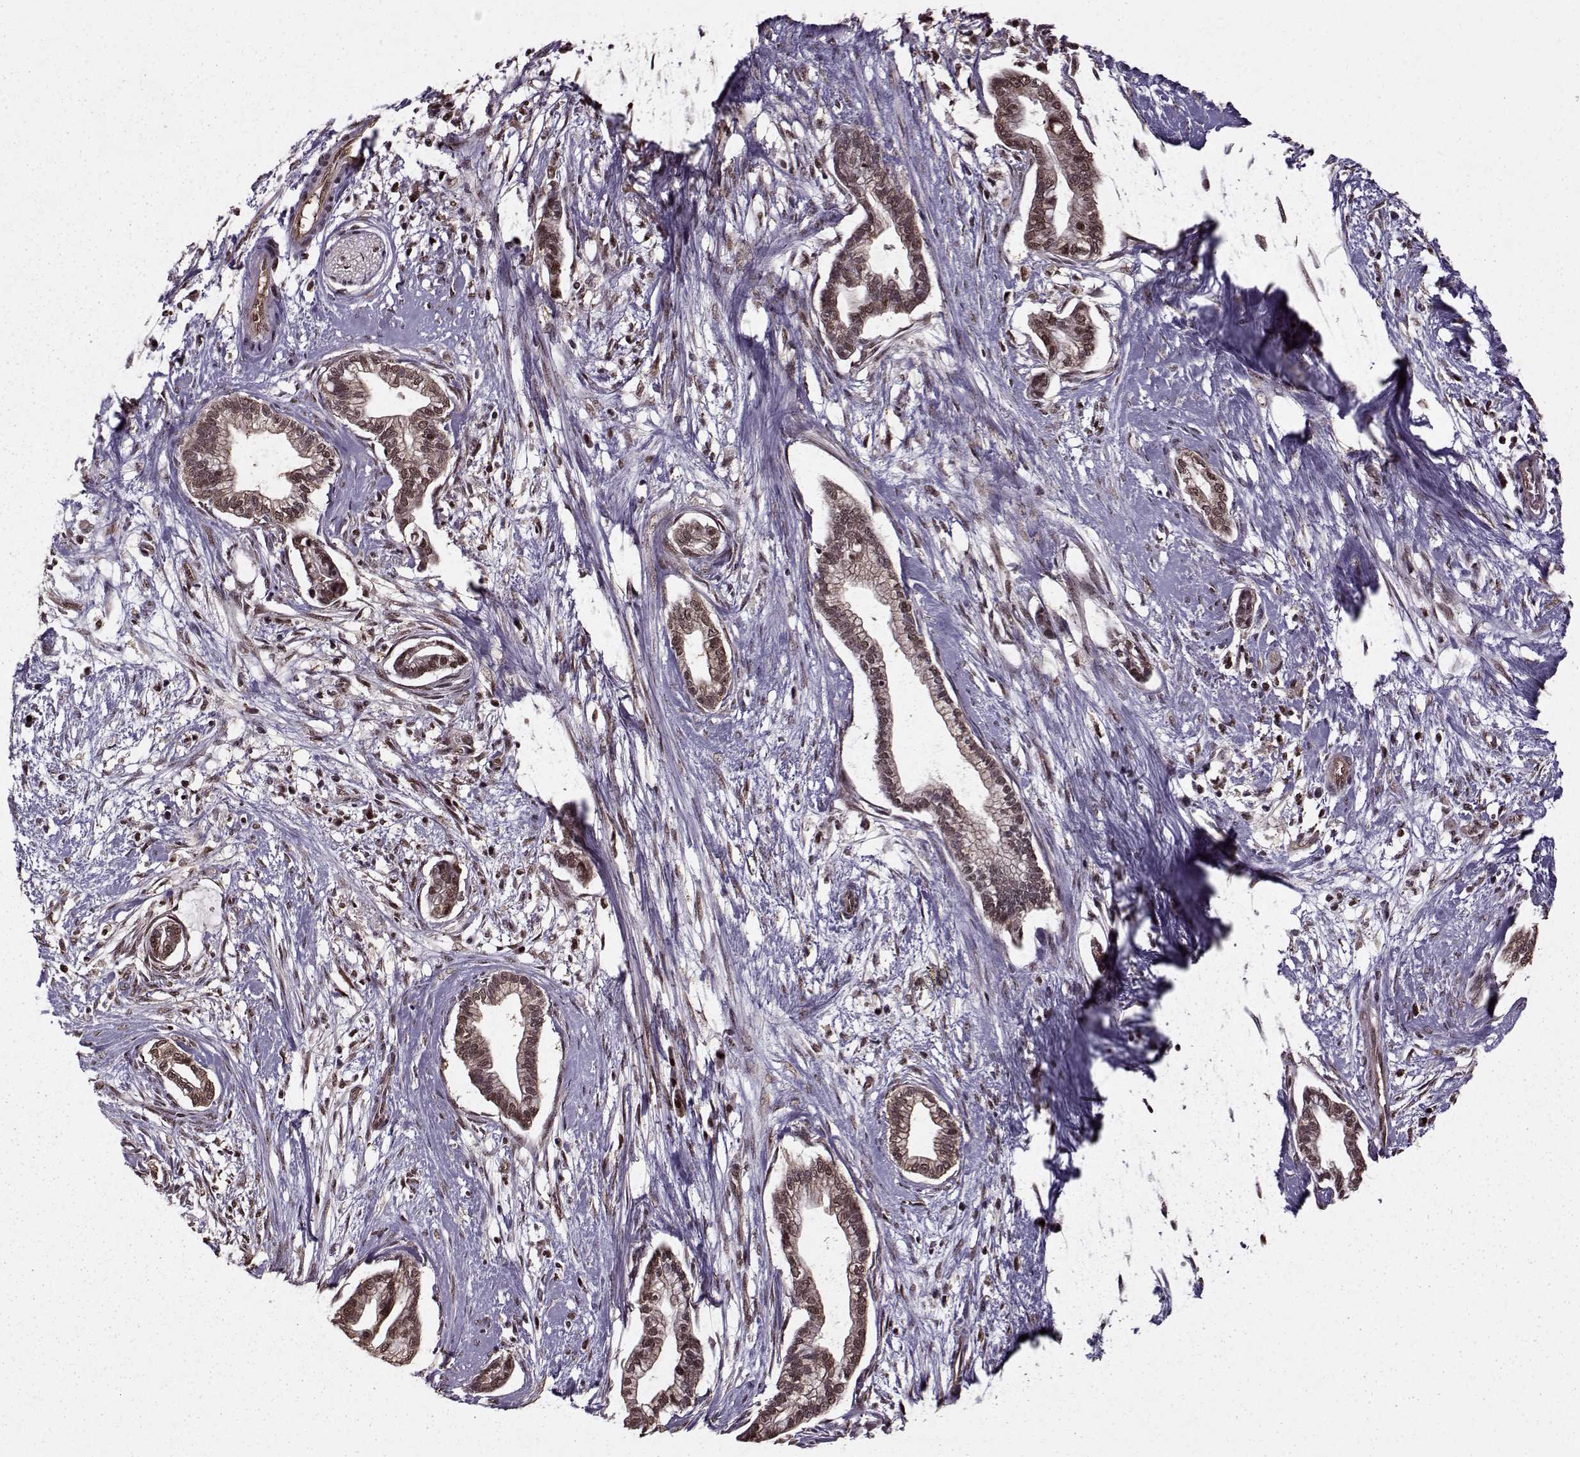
{"staining": {"intensity": "weak", "quantity": ">75%", "location": "cytoplasmic/membranous,nuclear"}, "tissue": "cervical cancer", "cell_type": "Tumor cells", "image_type": "cancer", "snomed": [{"axis": "morphology", "description": "Adenocarcinoma, NOS"}, {"axis": "topography", "description": "Cervix"}], "caption": "DAB (3,3'-diaminobenzidine) immunohistochemical staining of human adenocarcinoma (cervical) demonstrates weak cytoplasmic/membranous and nuclear protein positivity in approximately >75% of tumor cells. The protein of interest is shown in brown color, while the nuclei are stained blue.", "gene": "PSMA7", "patient": {"sex": "female", "age": 62}}